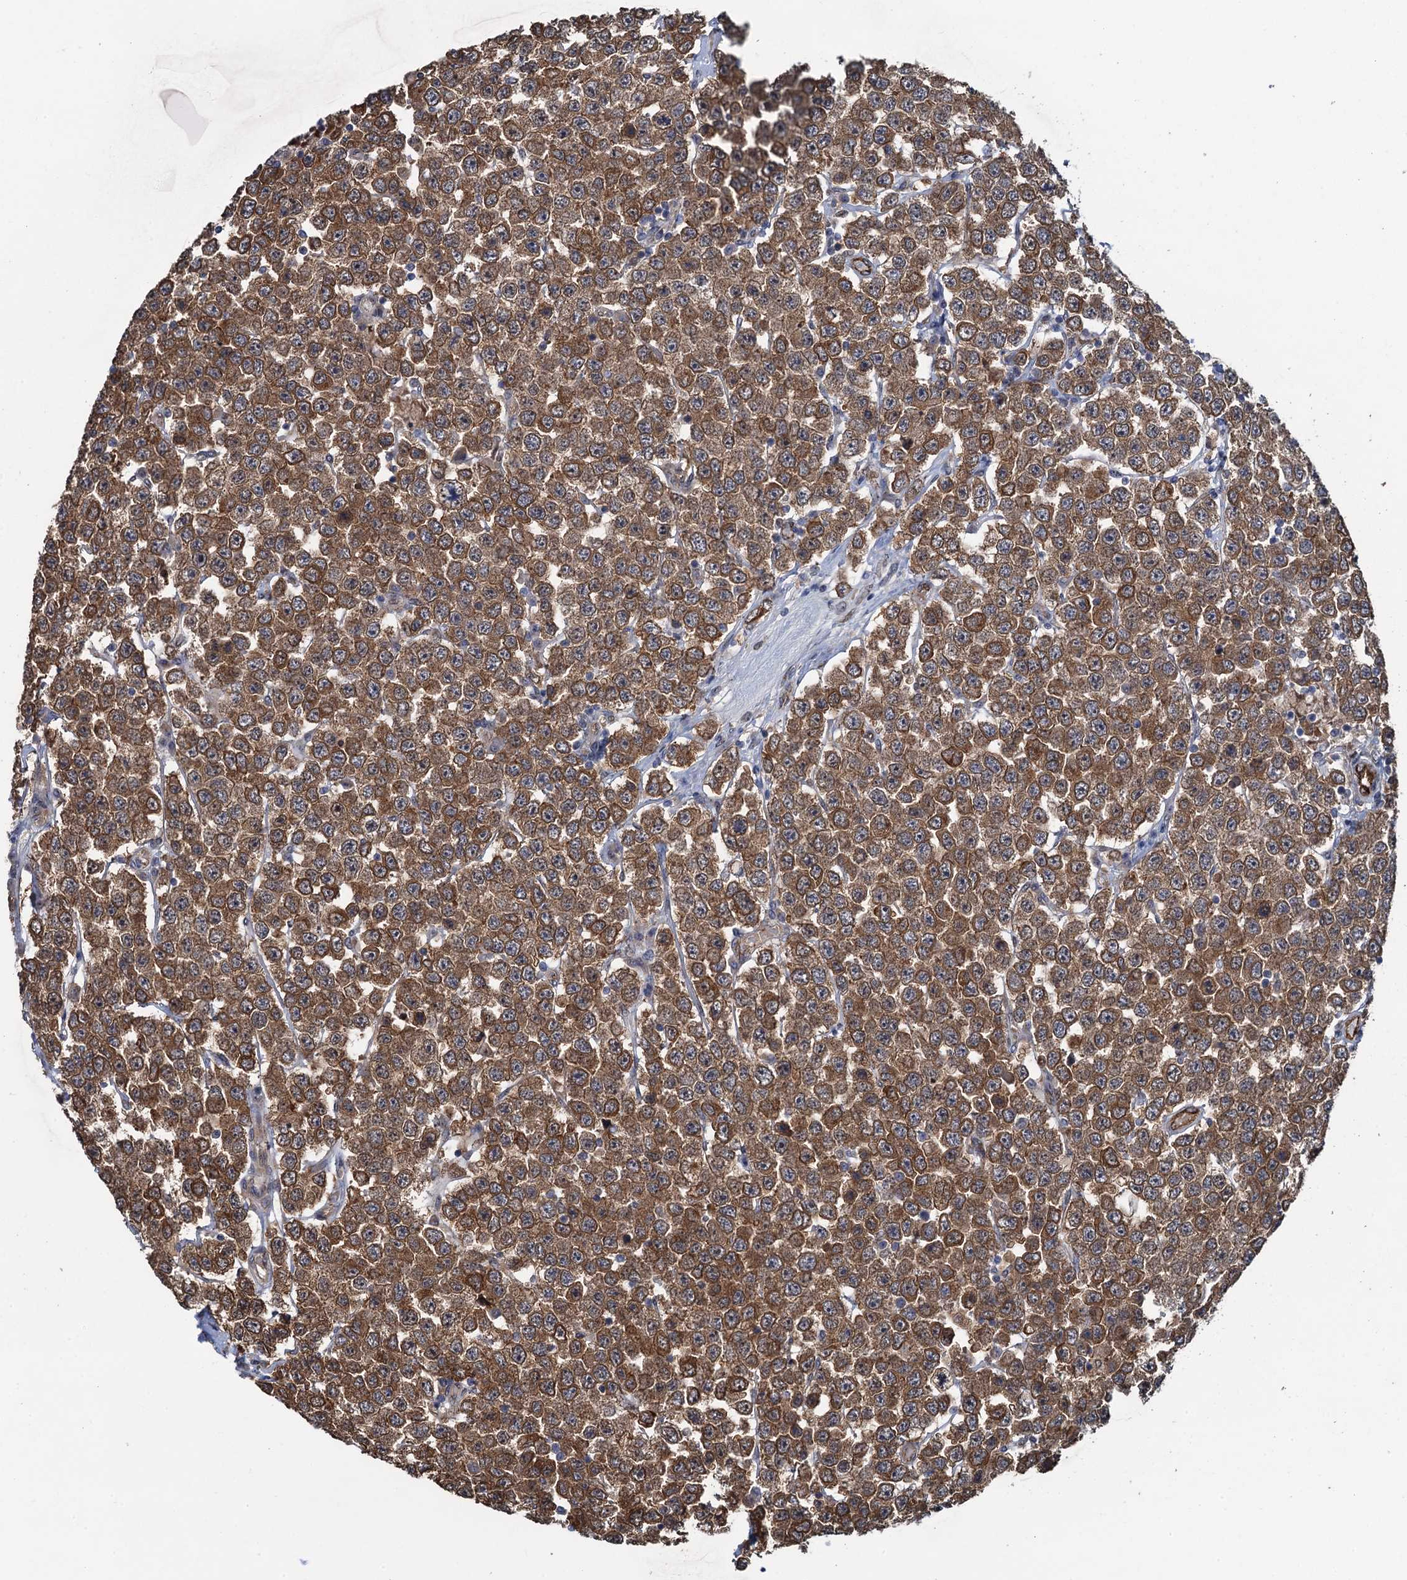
{"staining": {"intensity": "moderate", "quantity": ">75%", "location": "cytoplasmic/membranous"}, "tissue": "testis cancer", "cell_type": "Tumor cells", "image_type": "cancer", "snomed": [{"axis": "morphology", "description": "Seminoma, NOS"}, {"axis": "topography", "description": "Testis"}], "caption": "Brown immunohistochemical staining in human testis seminoma demonstrates moderate cytoplasmic/membranous staining in about >75% of tumor cells. The protein of interest is shown in brown color, while the nuclei are stained blue.", "gene": "EVX2", "patient": {"sex": "male", "age": 28}}